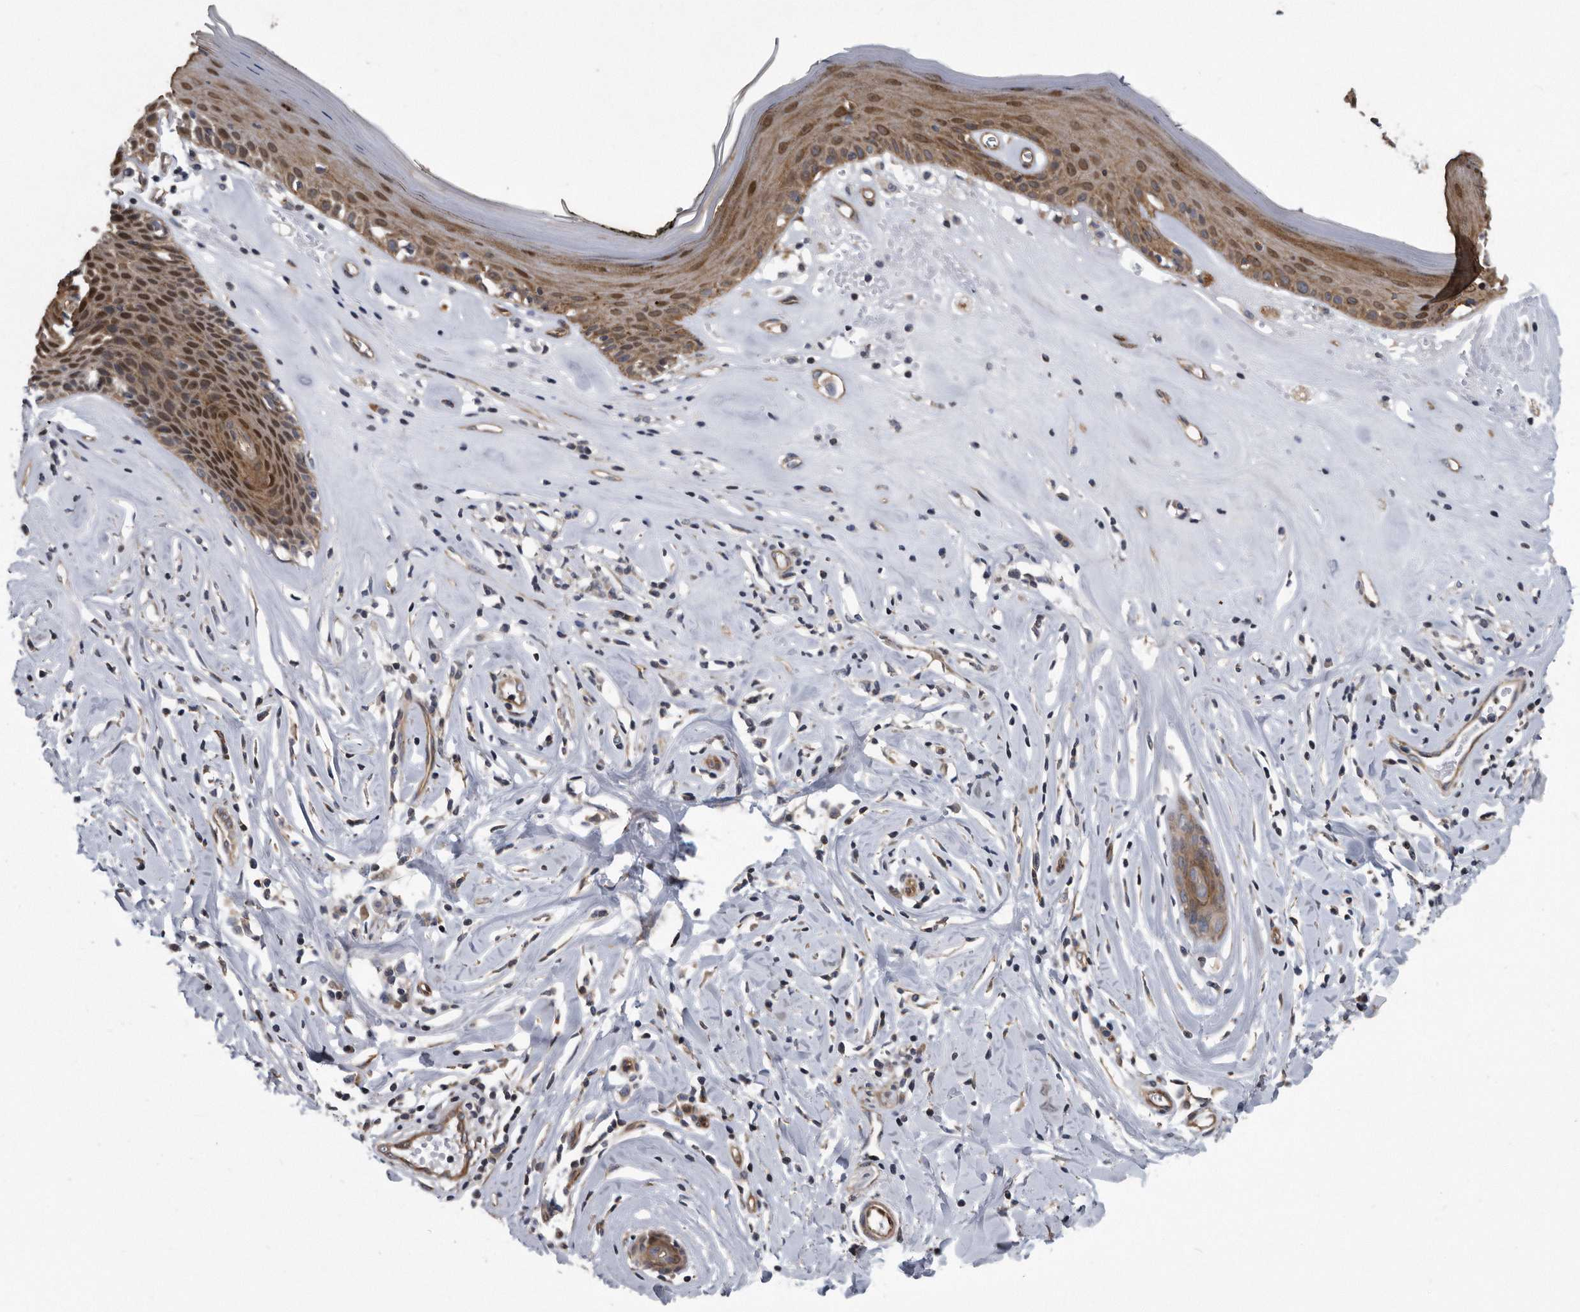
{"staining": {"intensity": "moderate", "quantity": ">75%", "location": "cytoplasmic/membranous,nuclear"}, "tissue": "skin", "cell_type": "Epidermal cells", "image_type": "normal", "snomed": [{"axis": "morphology", "description": "Normal tissue, NOS"}, {"axis": "morphology", "description": "Inflammation, NOS"}, {"axis": "topography", "description": "Vulva"}], "caption": "Immunohistochemical staining of normal human skin displays >75% levels of moderate cytoplasmic/membranous,nuclear protein expression in about >75% of epidermal cells. (IHC, brightfield microscopy, high magnification).", "gene": "ARMCX1", "patient": {"sex": "female", "age": 84}}